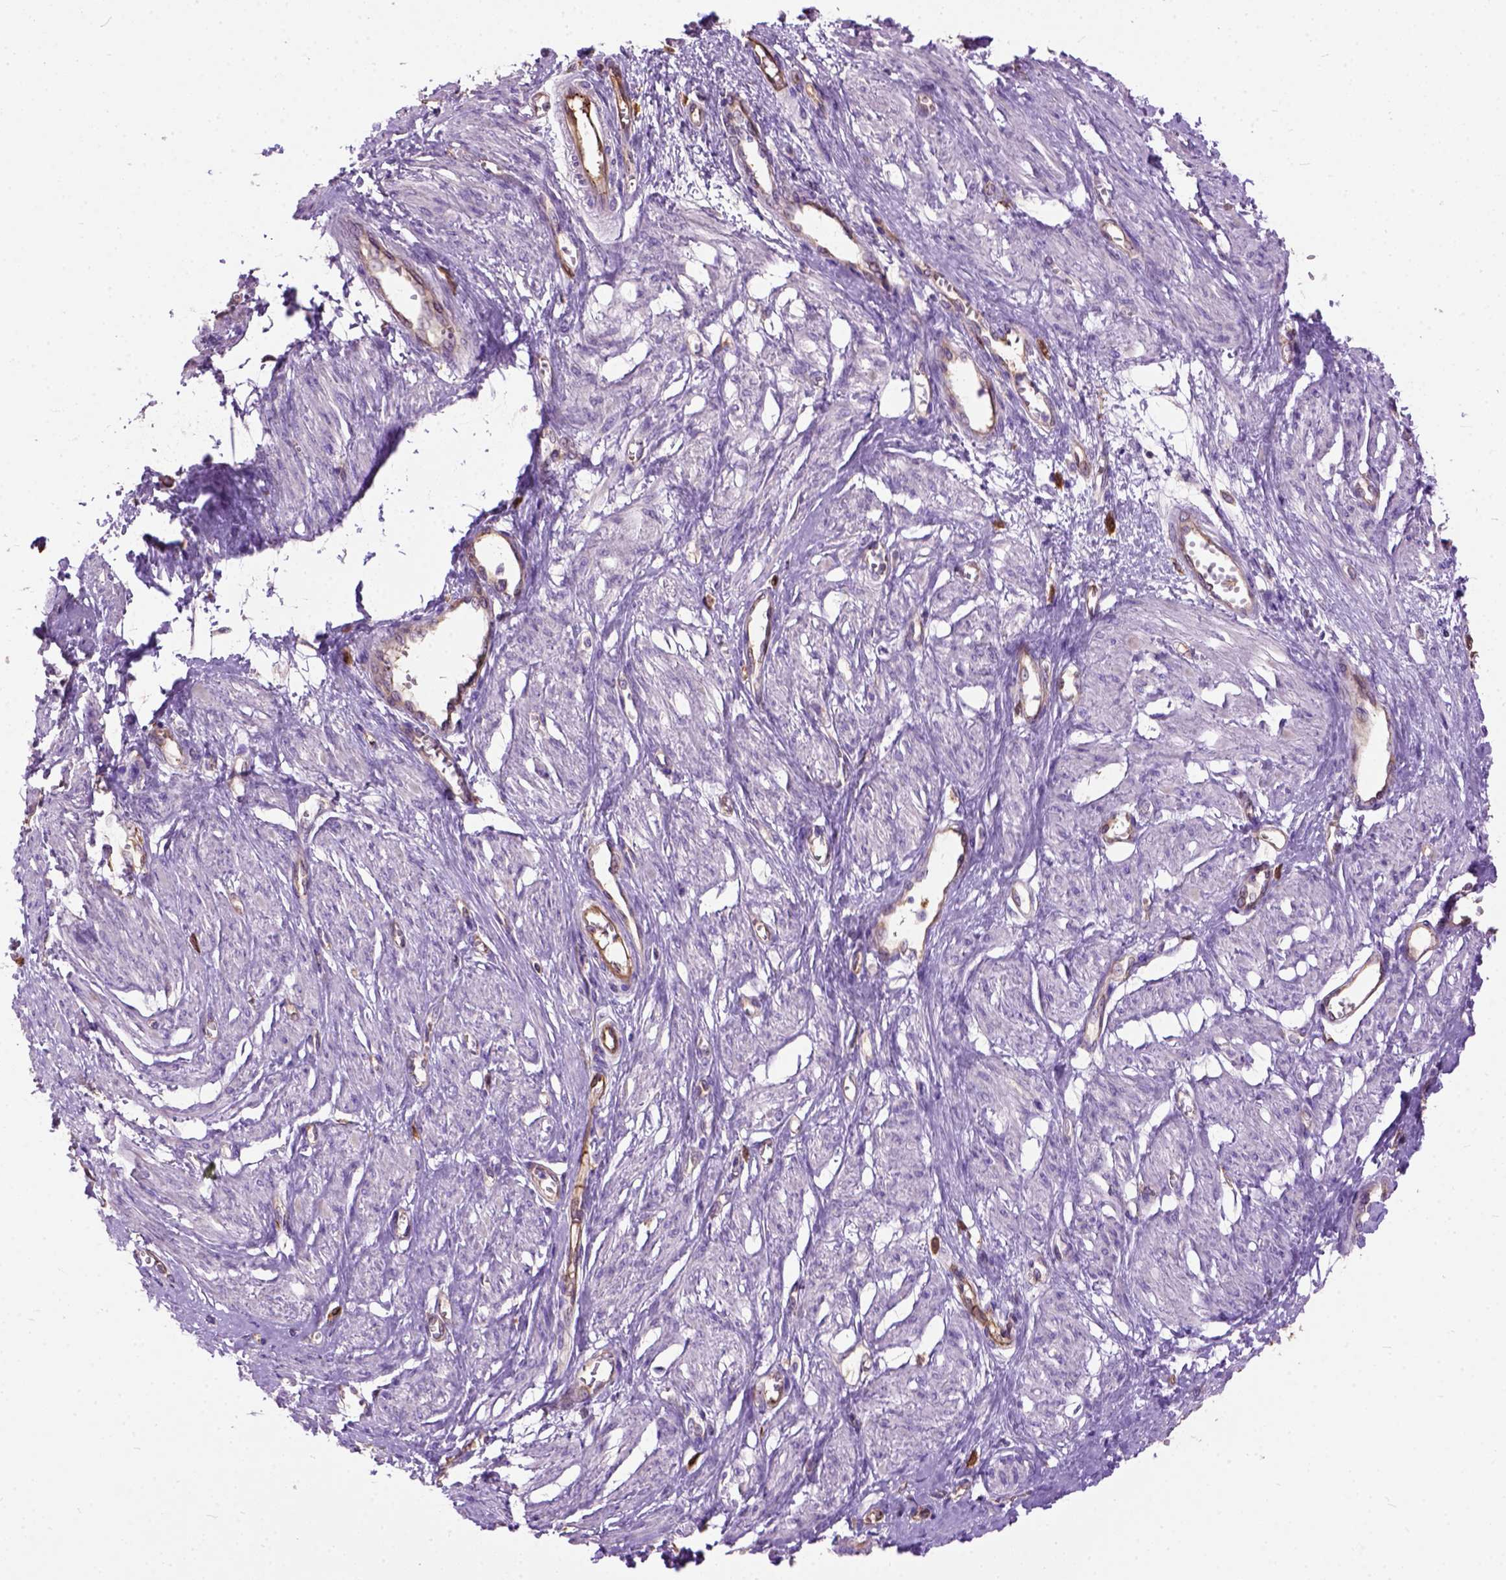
{"staining": {"intensity": "negative", "quantity": "none", "location": "none"}, "tissue": "smooth muscle", "cell_type": "Smooth muscle cells", "image_type": "normal", "snomed": [{"axis": "morphology", "description": "Normal tissue, NOS"}, {"axis": "topography", "description": "Smooth muscle"}, {"axis": "topography", "description": "Uterus"}], "caption": "Immunohistochemical staining of normal smooth muscle exhibits no significant expression in smooth muscle cells. The staining is performed using DAB brown chromogen with nuclei counter-stained in using hematoxylin.", "gene": "SEMA4F", "patient": {"sex": "female", "age": 39}}